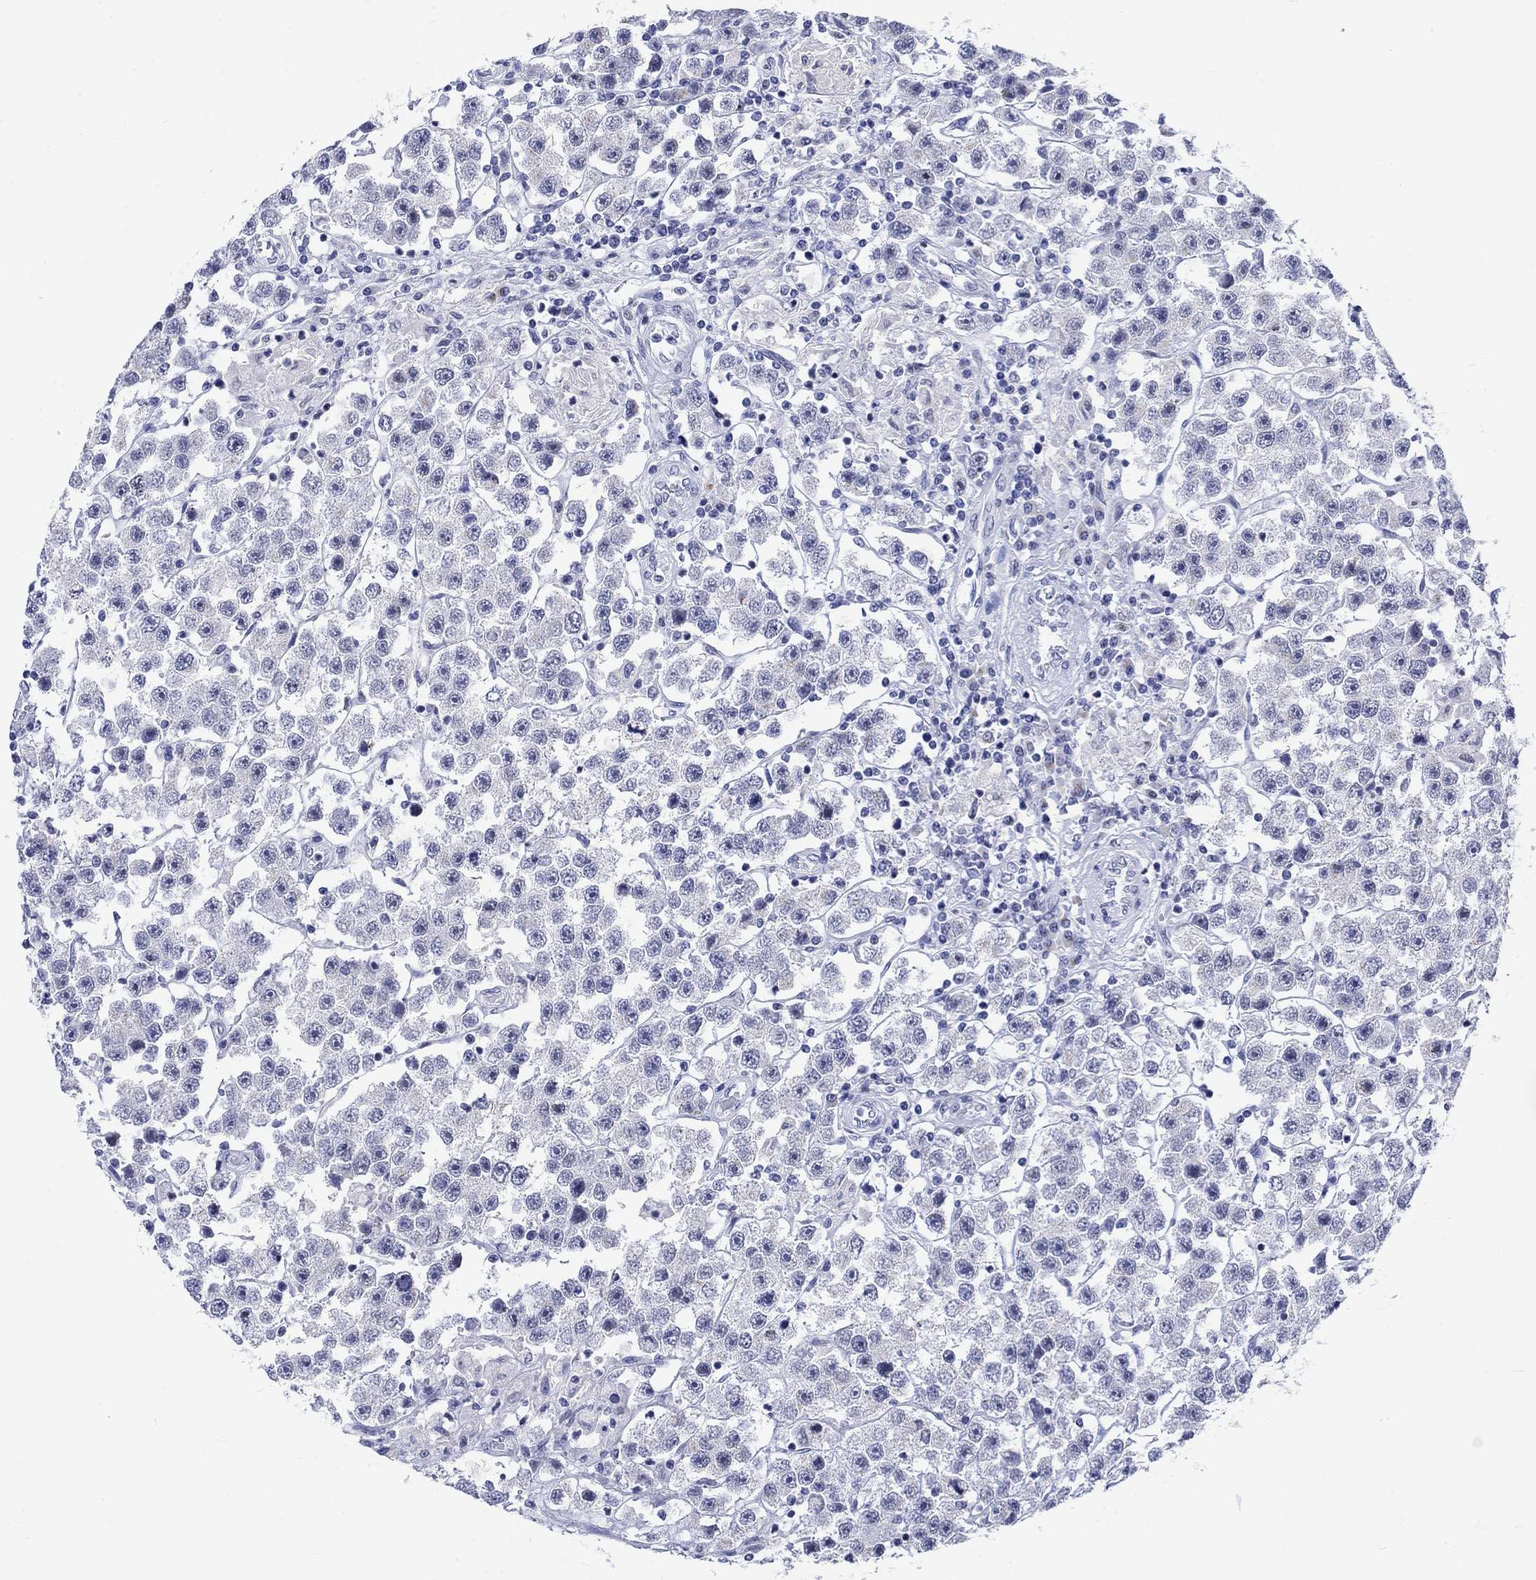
{"staining": {"intensity": "negative", "quantity": "none", "location": "none"}, "tissue": "testis cancer", "cell_type": "Tumor cells", "image_type": "cancer", "snomed": [{"axis": "morphology", "description": "Seminoma, NOS"}, {"axis": "topography", "description": "Testis"}], "caption": "This is an IHC image of human testis cancer. There is no positivity in tumor cells.", "gene": "KRT76", "patient": {"sex": "male", "age": 45}}